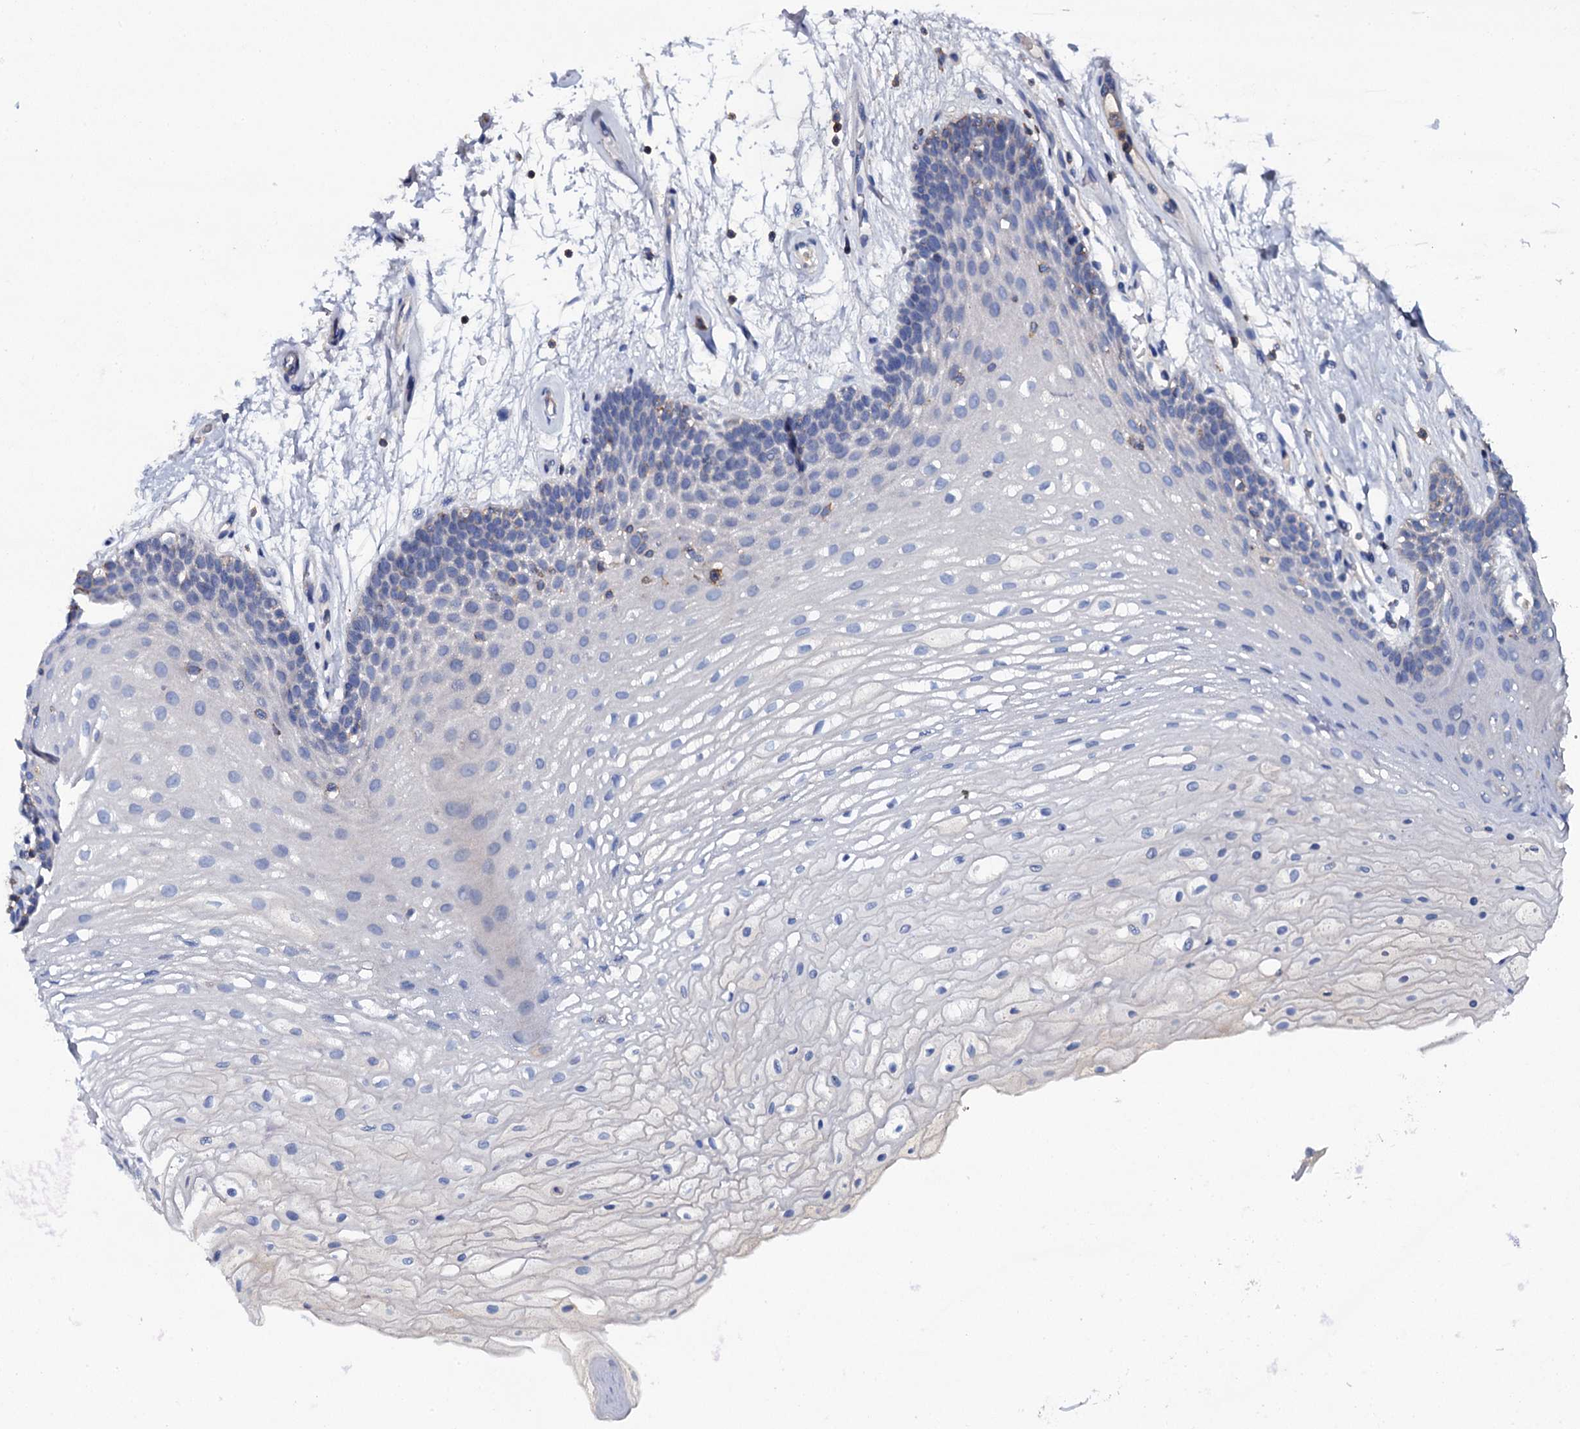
{"staining": {"intensity": "negative", "quantity": "none", "location": "none"}, "tissue": "oral mucosa", "cell_type": "Squamous epithelial cells", "image_type": "normal", "snomed": [{"axis": "morphology", "description": "Normal tissue, NOS"}, {"axis": "topography", "description": "Oral tissue"}], "caption": "A micrograph of oral mucosa stained for a protein exhibits no brown staining in squamous epithelial cells. Brightfield microscopy of immunohistochemistry stained with DAB (brown) and hematoxylin (blue), captured at high magnification.", "gene": "MS4A4E", "patient": {"sex": "female", "age": 80}}